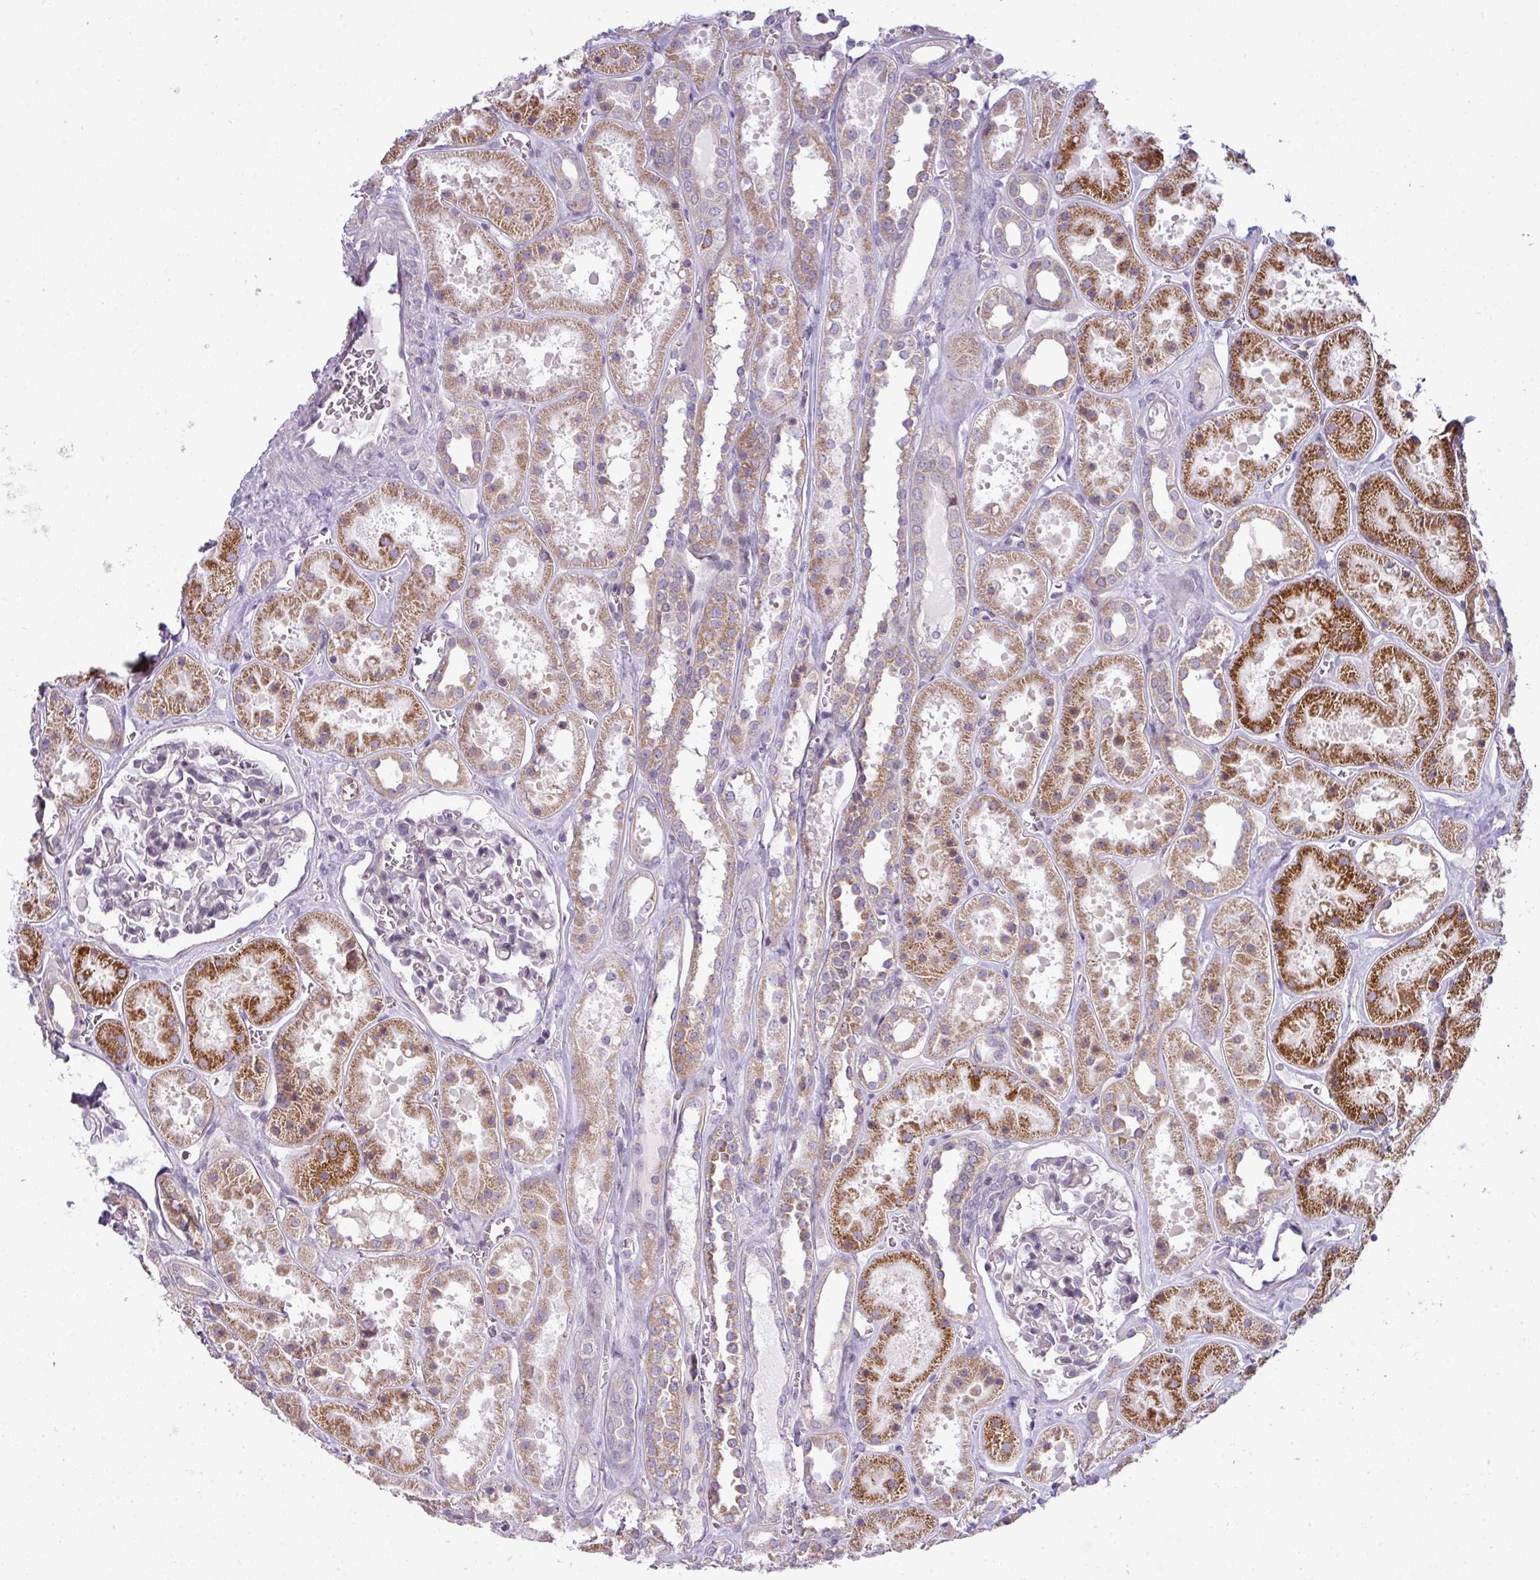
{"staining": {"intensity": "negative", "quantity": "none", "location": "none"}, "tissue": "kidney", "cell_type": "Cells in glomeruli", "image_type": "normal", "snomed": [{"axis": "morphology", "description": "Normal tissue, NOS"}, {"axis": "topography", "description": "Kidney"}], "caption": "Immunohistochemistry of benign kidney exhibits no positivity in cells in glomeruli.", "gene": "STAT5A", "patient": {"sex": "female", "age": 41}}